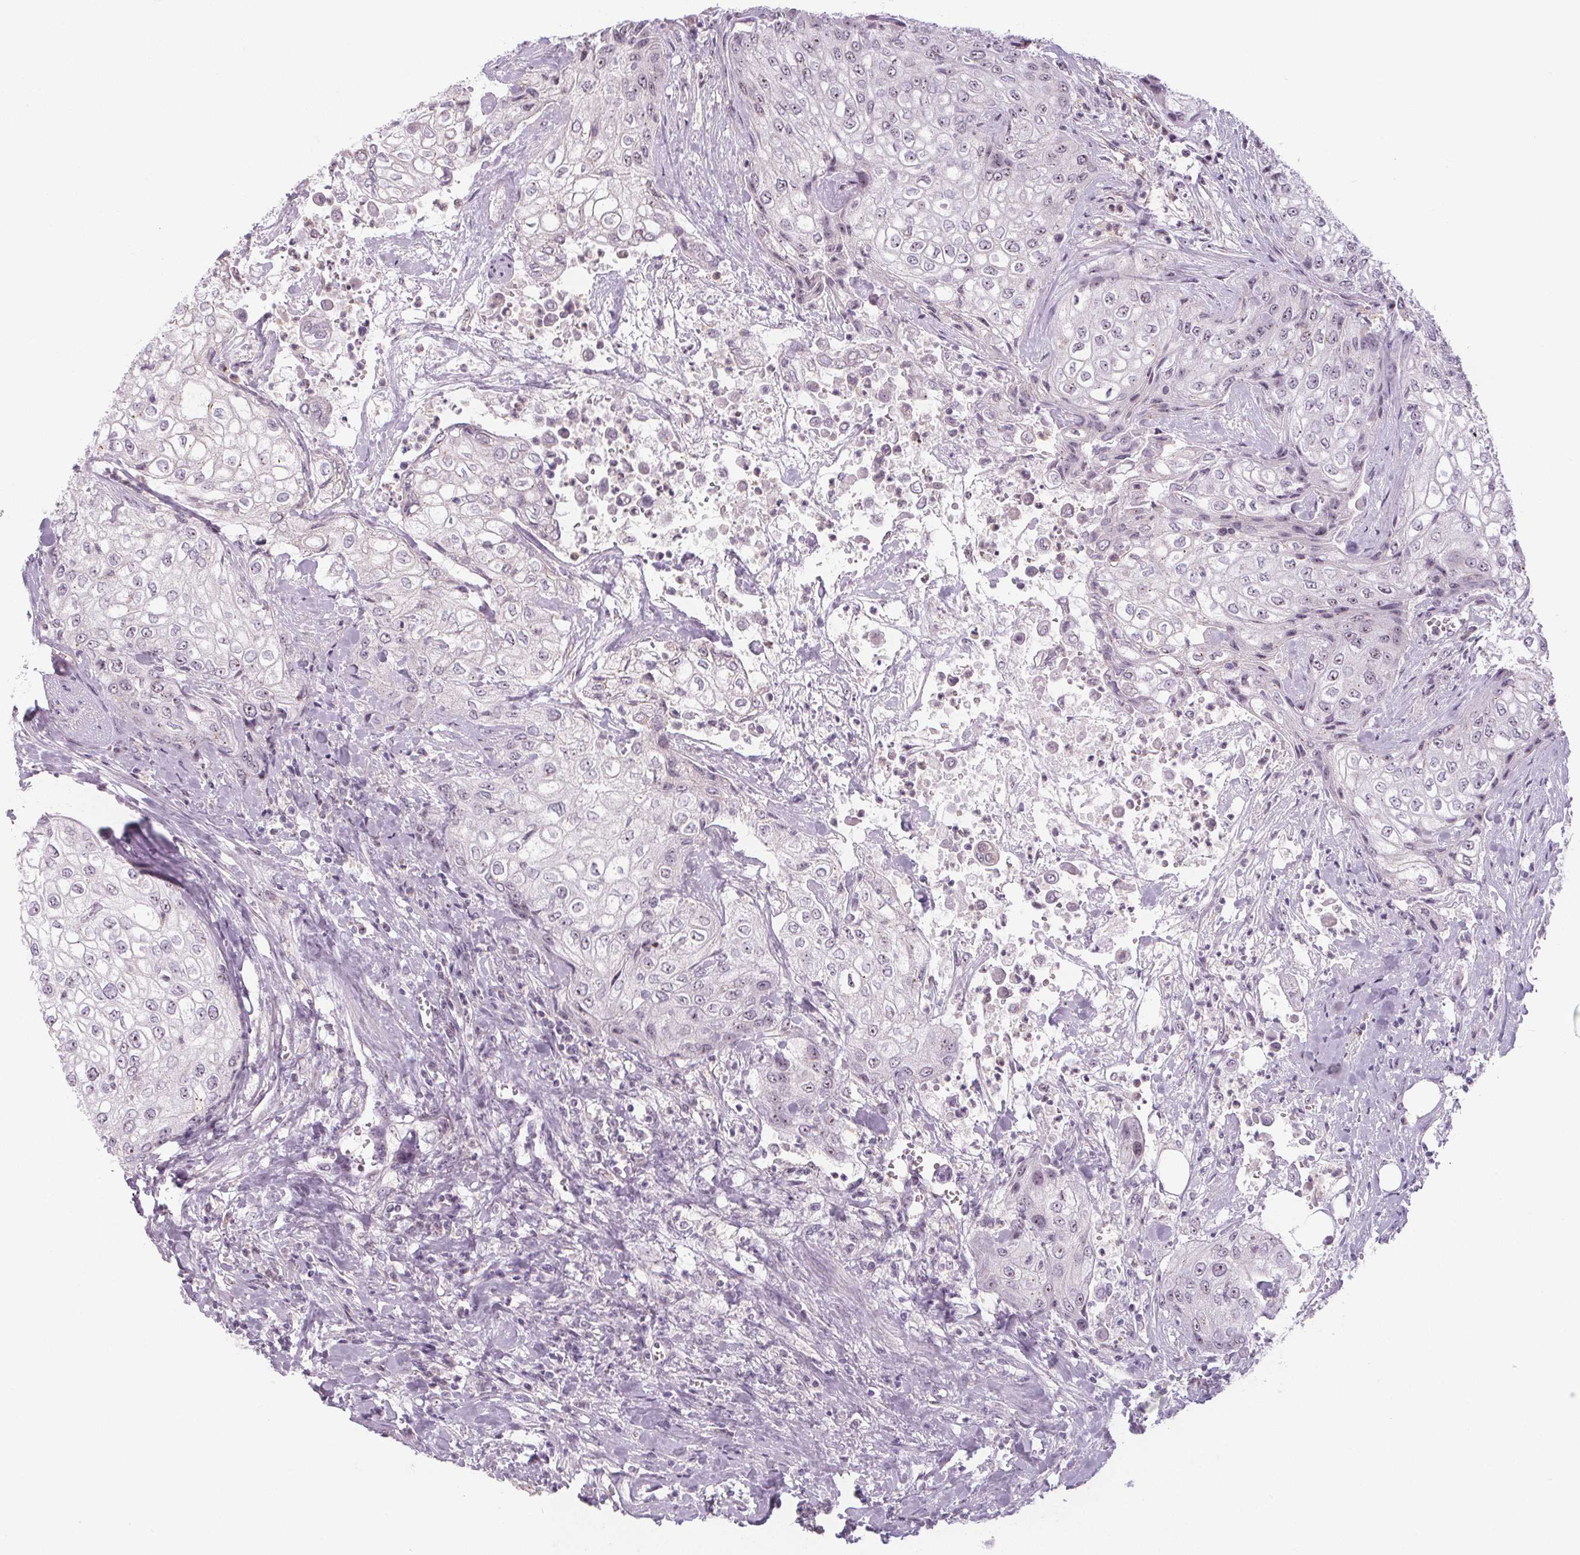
{"staining": {"intensity": "negative", "quantity": "none", "location": "none"}, "tissue": "urothelial cancer", "cell_type": "Tumor cells", "image_type": "cancer", "snomed": [{"axis": "morphology", "description": "Urothelial carcinoma, High grade"}, {"axis": "topography", "description": "Urinary bladder"}], "caption": "Immunohistochemical staining of human urothelial cancer displays no significant positivity in tumor cells.", "gene": "NOLC1", "patient": {"sex": "male", "age": 62}}